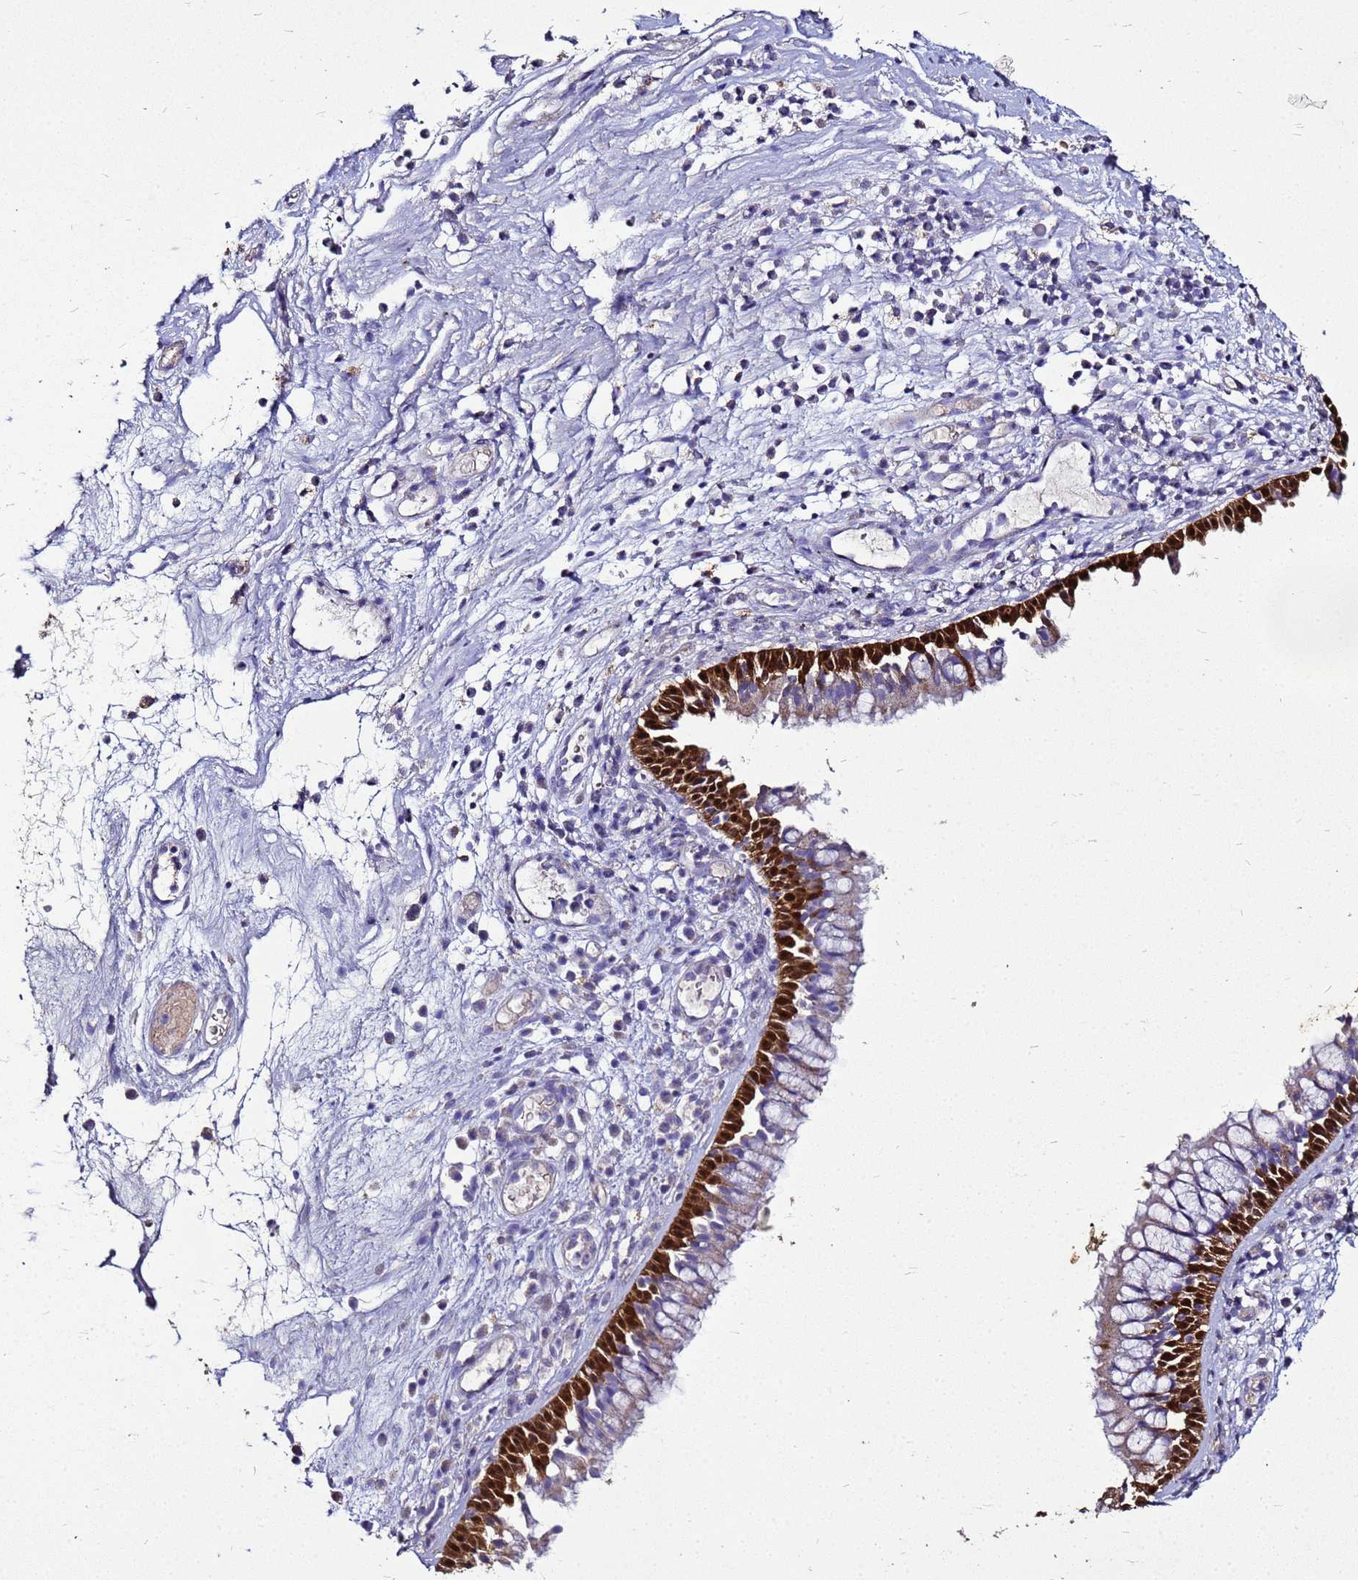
{"staining": {"intensity": "strong", "quantity": "25%-75%", "location": "cytoplasmic/membranous,nuclear"}, "tissue": "nasopharynx", "cell_type": "Respiratory epithelial cells", "image_type": "normal", "snomed": [{"axis": "morphology", "description": "Normal tissue, NOS"}, {"axis": "morphology", "description": "Inflammation, NOS"}, {"axis": "morphology", "description": "Malignant melanoma, Metastatic site"}, {"axis": "topography", "description": "Nasopharynx"}], "caption": "The image demonstrates staining of normal nasopharynx, revealing strong cytoplasmic/membranous,nuclear protein expression (brown color) within respiratory epithelial cells.", "gene": "S100A2", "patient": {"sex": "male", "age": 70}}